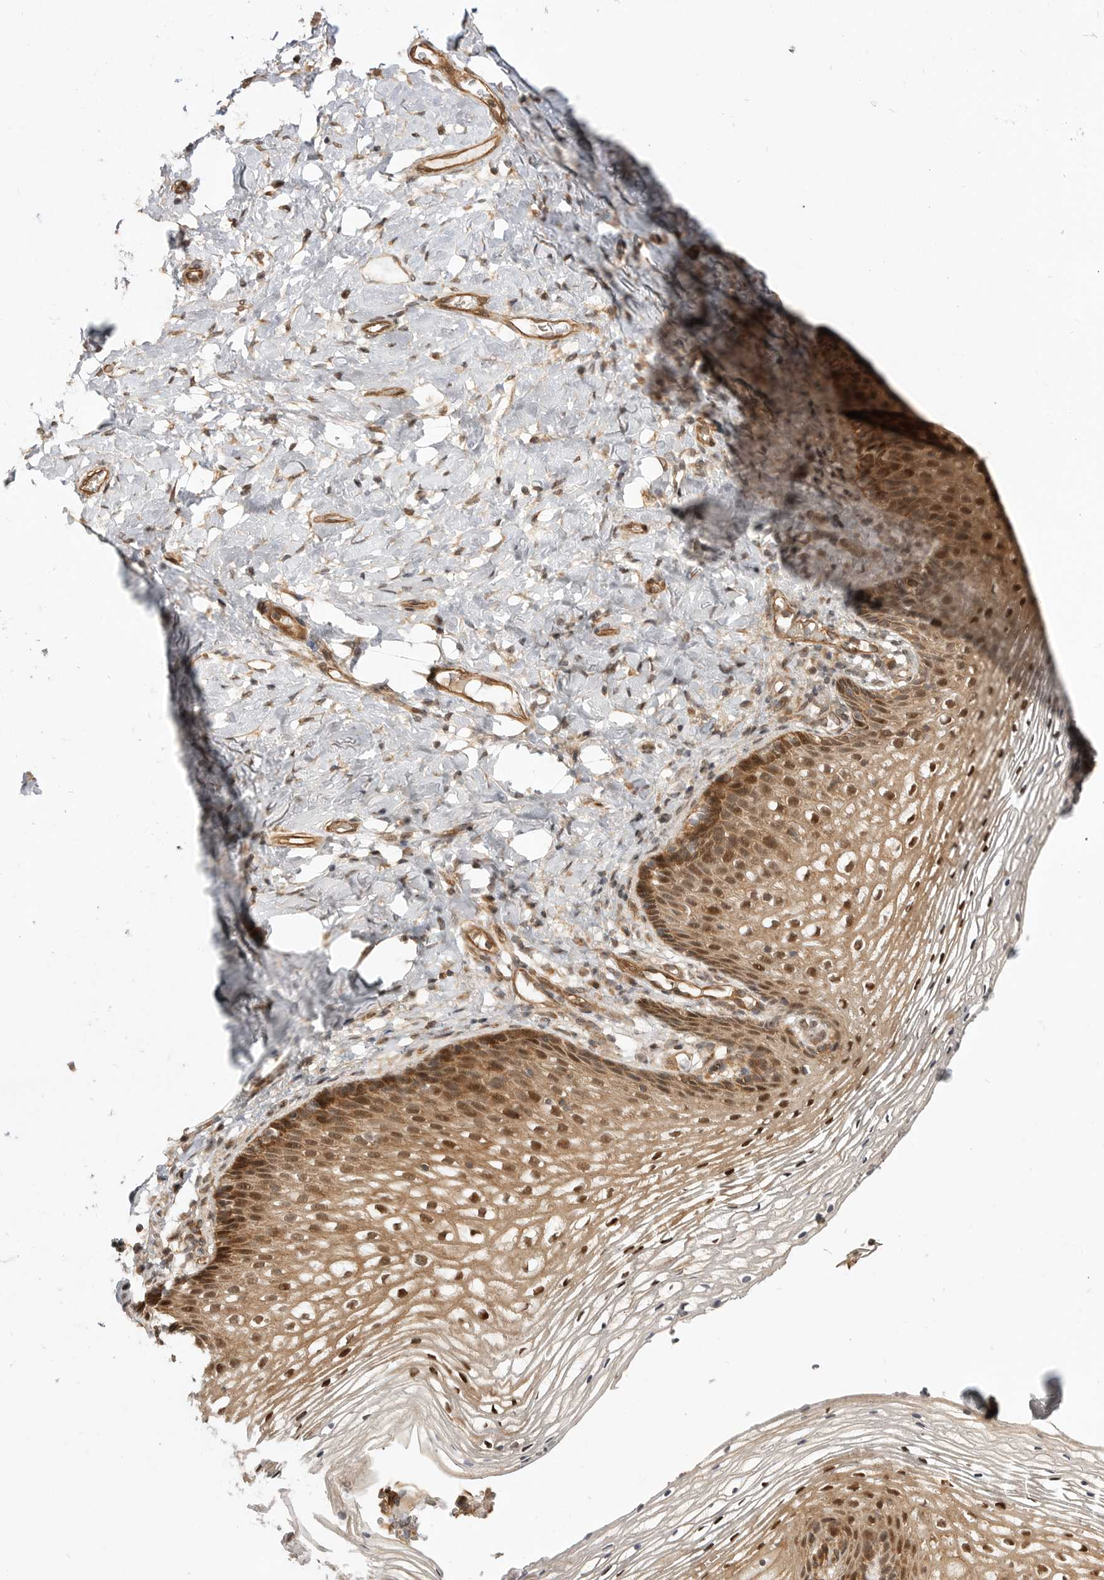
{"staining": {"intensity": "moderate", "quantity": ">75%", "location": "cytoplasmic/membranous,nuclear"}, "tissue": "vagina", "cell_type": "Squamous epithelial cells", "image_type": "normal", "snomed": [{"axis": "morphology", "description": "Normal tissue, NOS"}, {"axis": "topography", "description": "Vagina"}], "caption": "IHC (DAB (3,3'-diaminobenzidine)) staining of unremarkable human vagina demonstrates moderate cytoplasmic/membranous,nuclear protein staining in approximately >75% of squamous epithelial cells.", "gene": "ADPRS", "patient": {"sex": "female", "age": 60}}